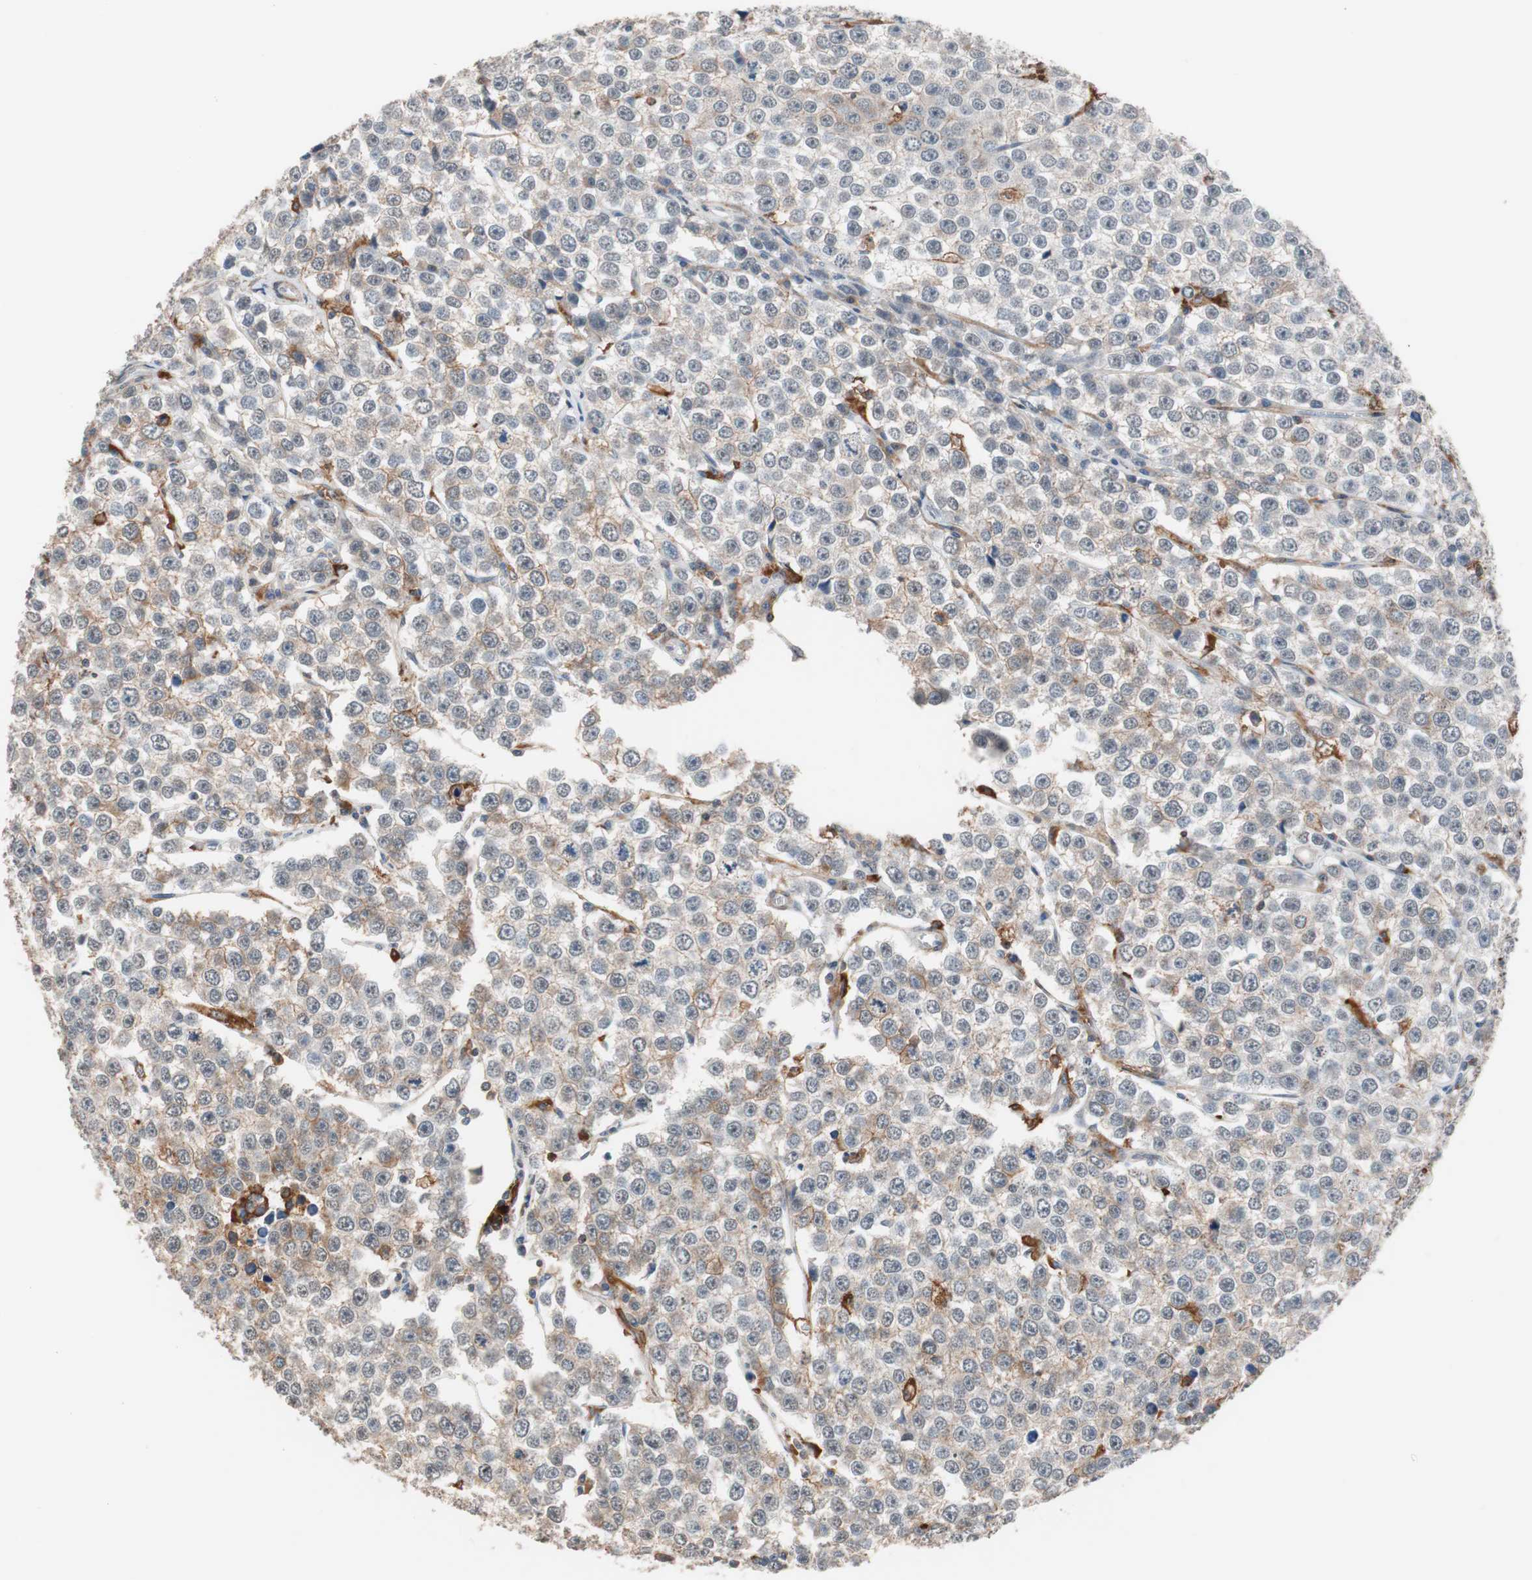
{"staining": {"intensity": "weak", "quantity": "<25%", "location": "cytoplasmic/membranous"}, "tissue": "testis cancer", "cell_type": "Tumor cells", "image_type": "cancer", "snomed": [{"axis": "morphology", "description": "Seminoma, NOS"}, {"axis": "morphology", "description": "Carcinoma, Embryonal, NOS"}, {"axis": "topography", "description": "Testis"}], "caption": "Seminoma (testis) was stained to show a protein in brown. There is no significant positivity in tumor cells.", "gene": "LITAF", "patient": {"sex": "male", "age": 52}}